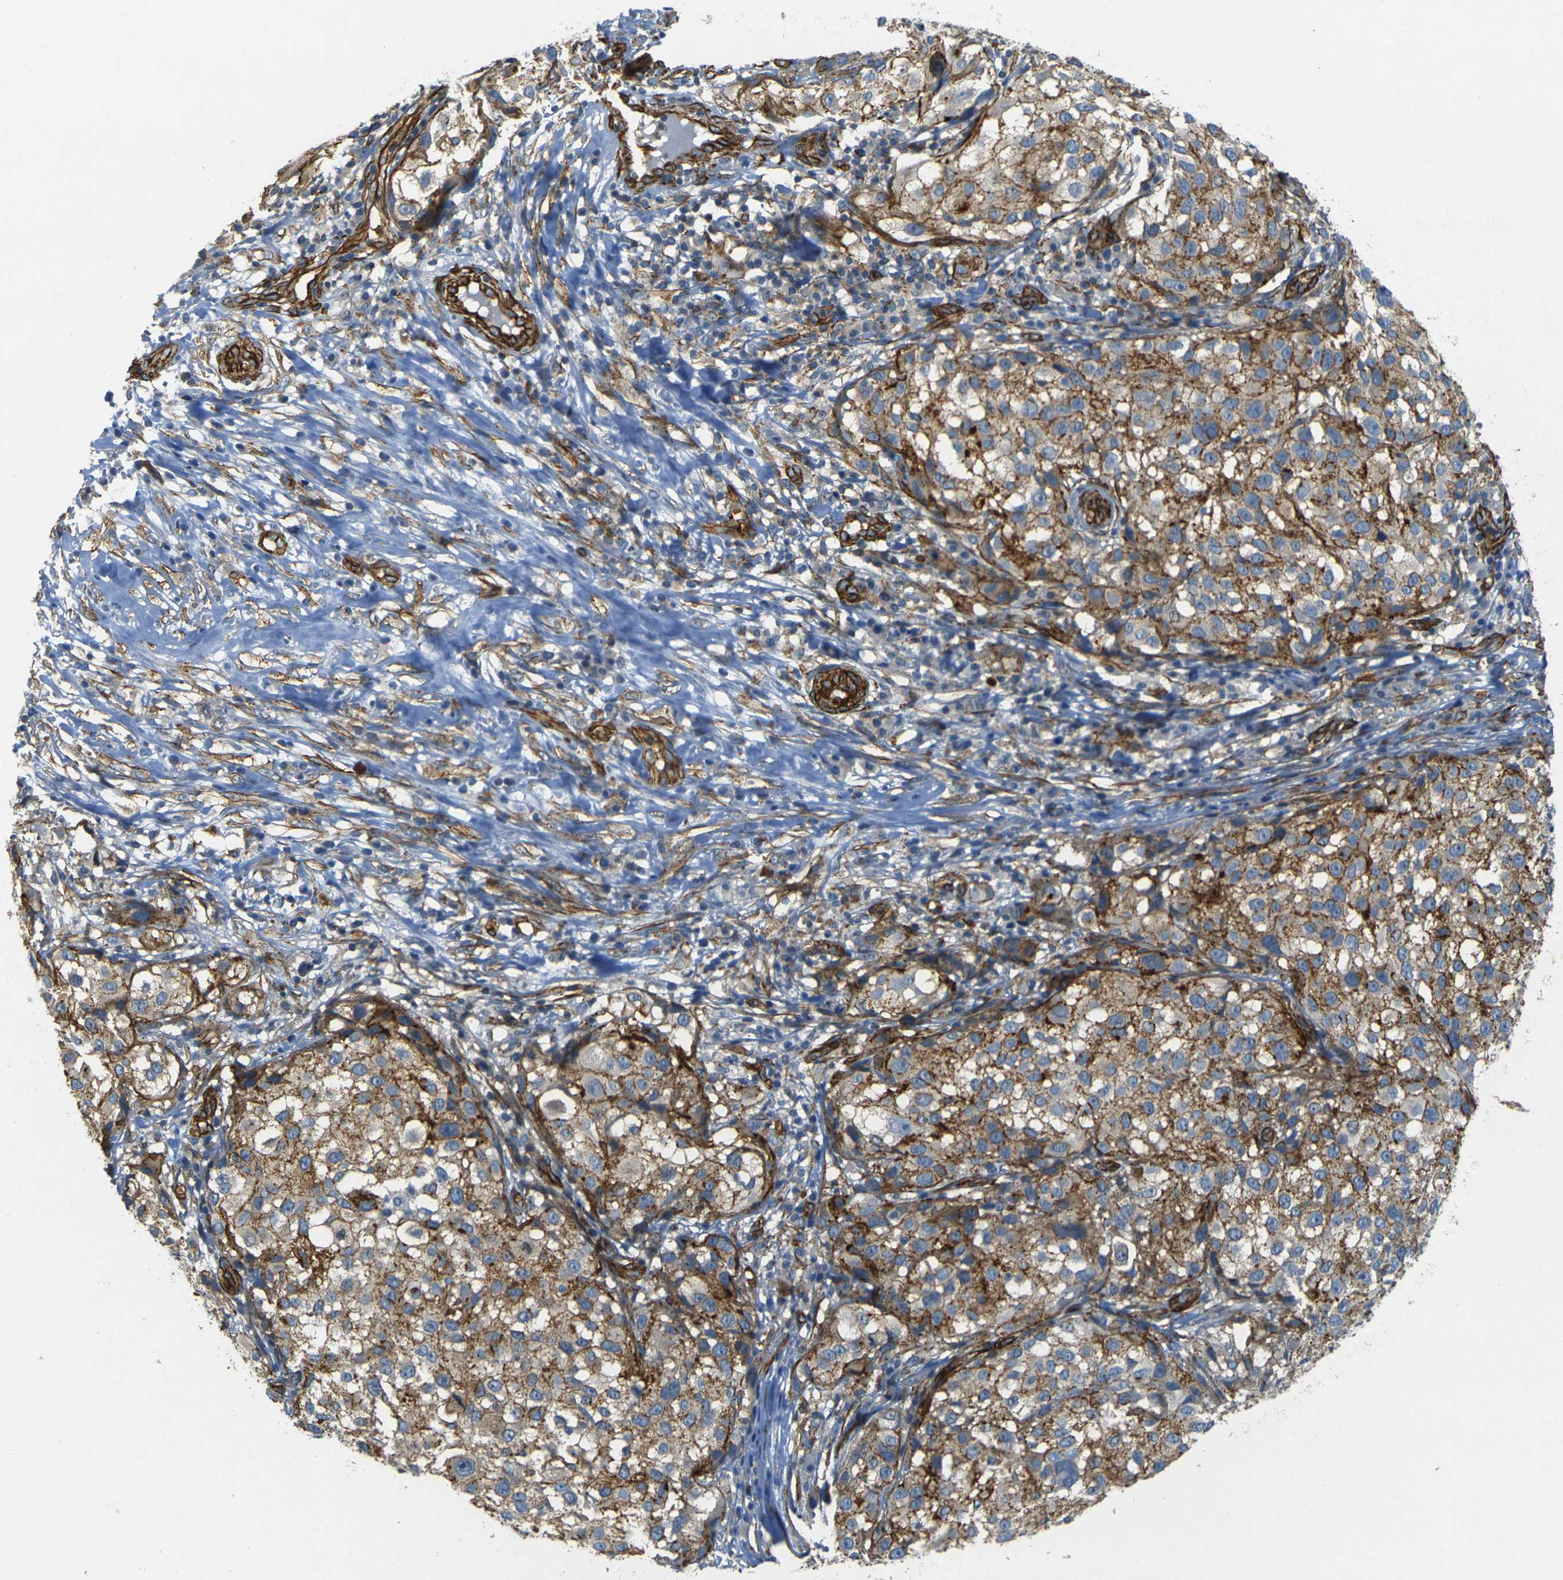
{"staining": {"intensity": "moderate", "quantity": ">75%", "location": "cytoplasmic/membranous"}, "tissue": "melanoma", "cell_type": "Tumor cells", "image_type": "cancer", "snomed": [{"axis": "morphology", "description": "Necrosis, NOS"}, {"axis": "morphology", "description": "Malignant melanoma, NOS"}, {"axis": "topography", "description": "Skin"}], "caption": "Immunohistochemistry (IHC) of malignant melanoma demonstrates medium levels of moderate cytoplasmic/membranous expression in about >75% of tumor cells. (DAB (3,3'-diaminobenzidine) IHC with brightfield microscopy, high magnification).", "gene": "EPHA7", "patient": {"sex": "female", "age": 87}}